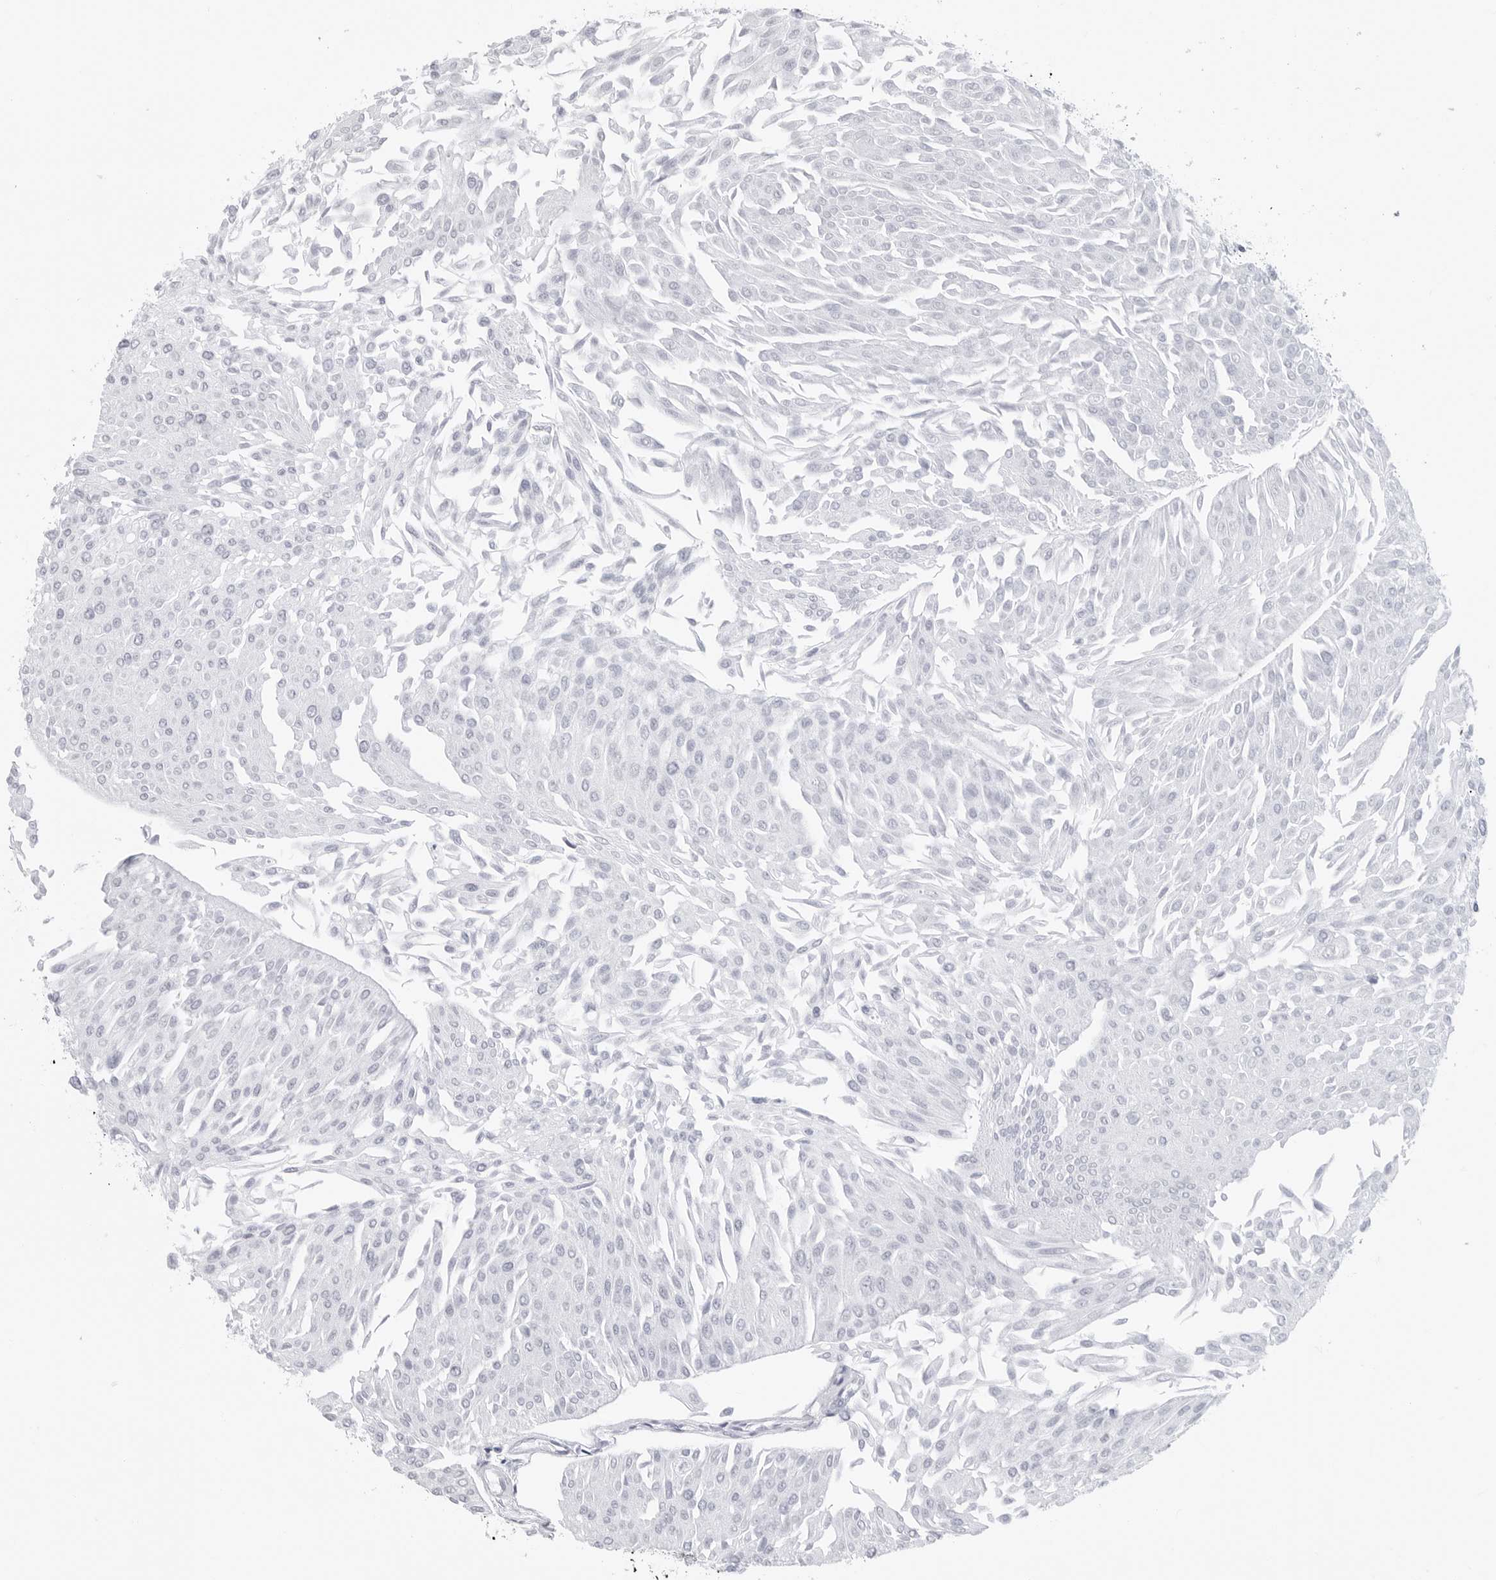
{"staining": {"intensity": "negative", "quantity": "none", "location": "none"}, "tissue": "urothelial cancer", "cell_type": "Tumor cells", "image_type": "cancer", "snomed": [{"axis": "morphology", "description": "Urothelial carcinoma, Low grade"}, {"axis": "topography", "description": "Urinary bladder"}], "caption": "DAB immunohistochemical staining of urothelial cancer exhibits no significant staining in tumor cells.", "gene": "CSH1", "patient": {"sex": "male", "age": 67}}